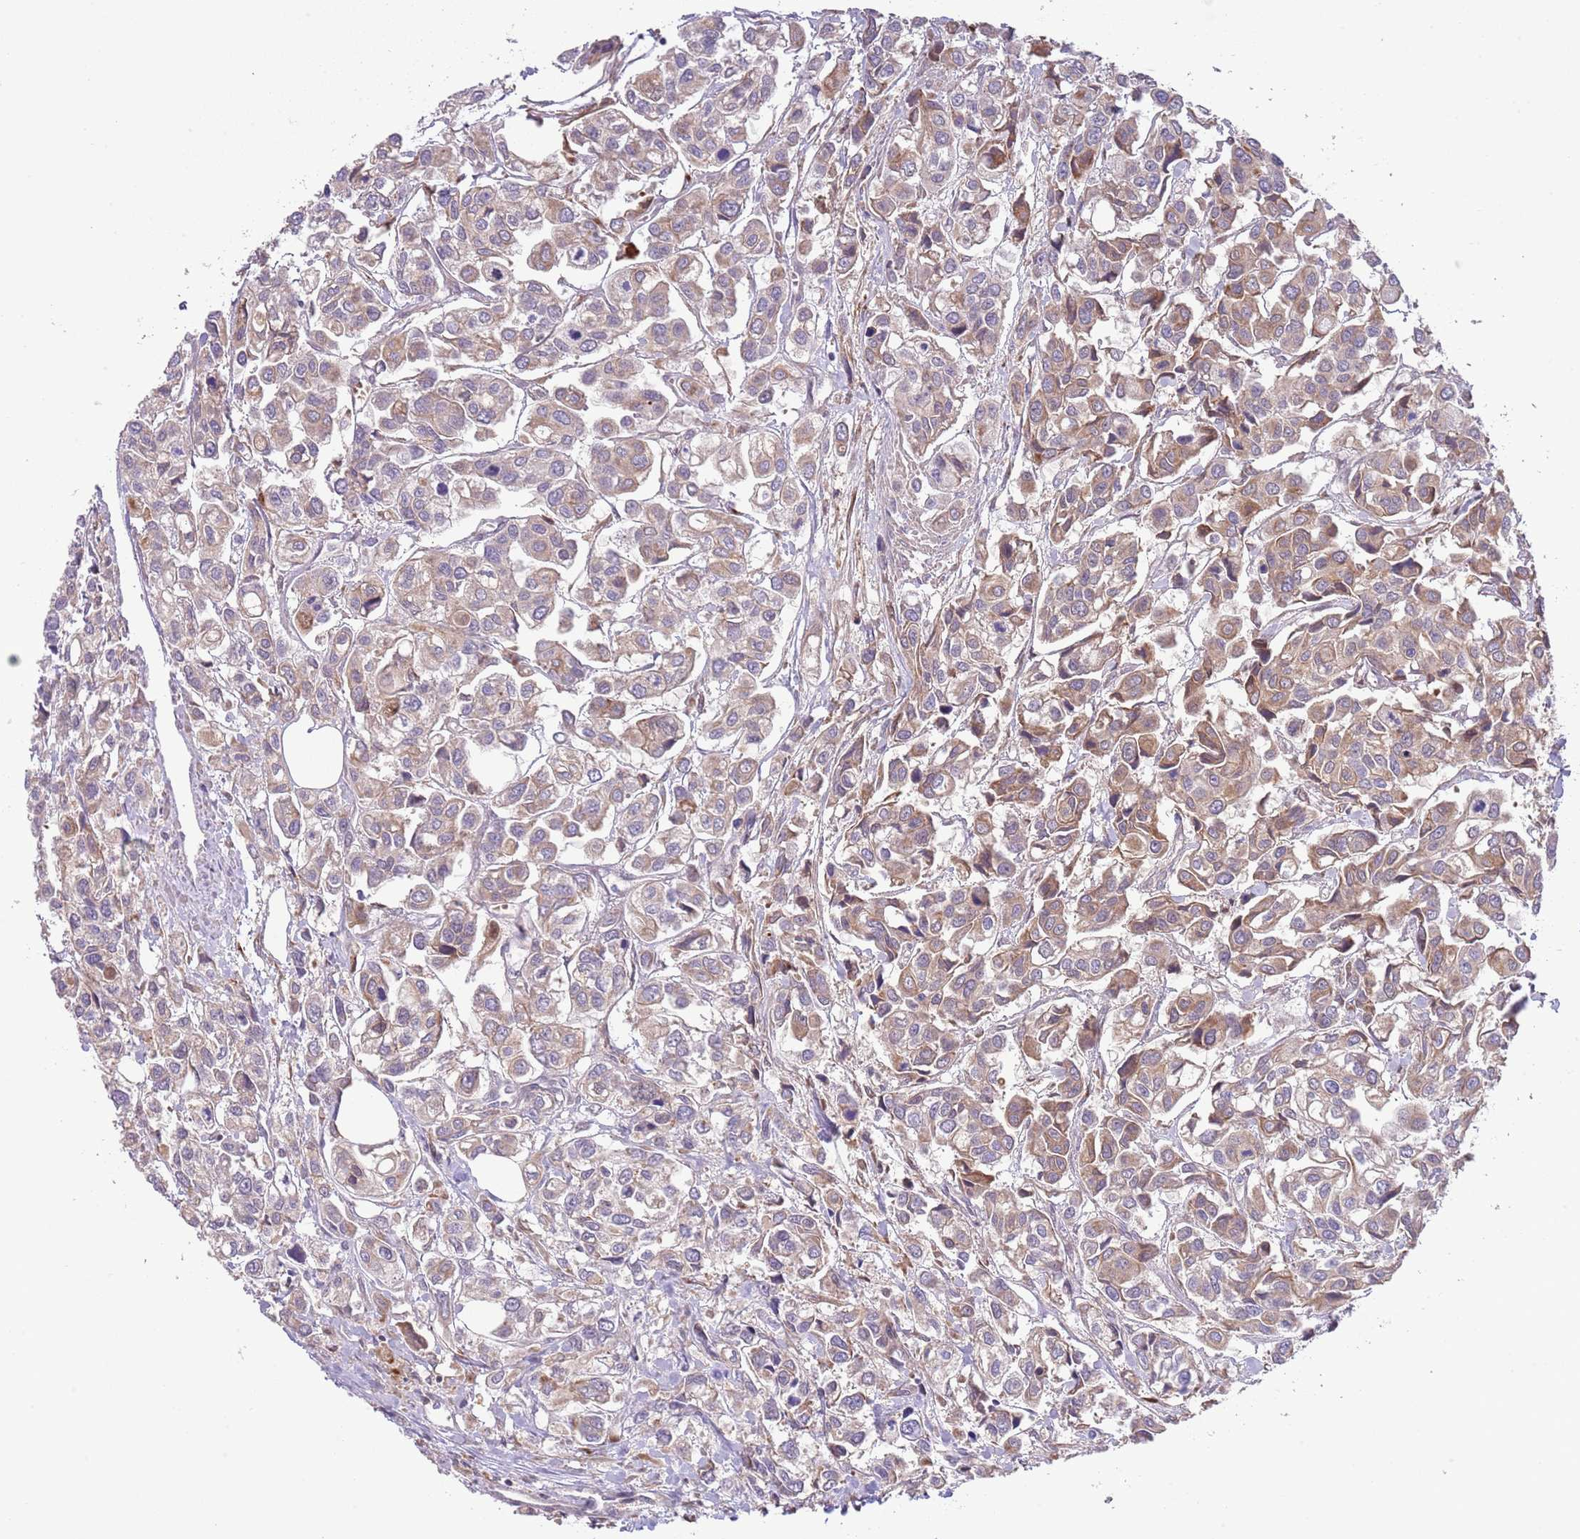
{"staining": {"intensity": "moderate", "quantity": "25%-75%", "location": "cytoplasmic/membranous"}, "tissue": "urothelial cancer", "cell_type": "Tumor cells", "image_type": "cancer", "snomed": [{"axis": "morphology", "description": "Urothelial carcinoma, High grade"}, {"axis": "topography", "description": "Urinary bladder"}], "caption": "Urothelial cancer was stained to show a protein in brown. There is medium levels of moderate cytoplasmic/membranous expression in about 25%-75% of tumor cells.", "gene": "ABHD17C", "patient": {"sex": "male", "age": 67}}